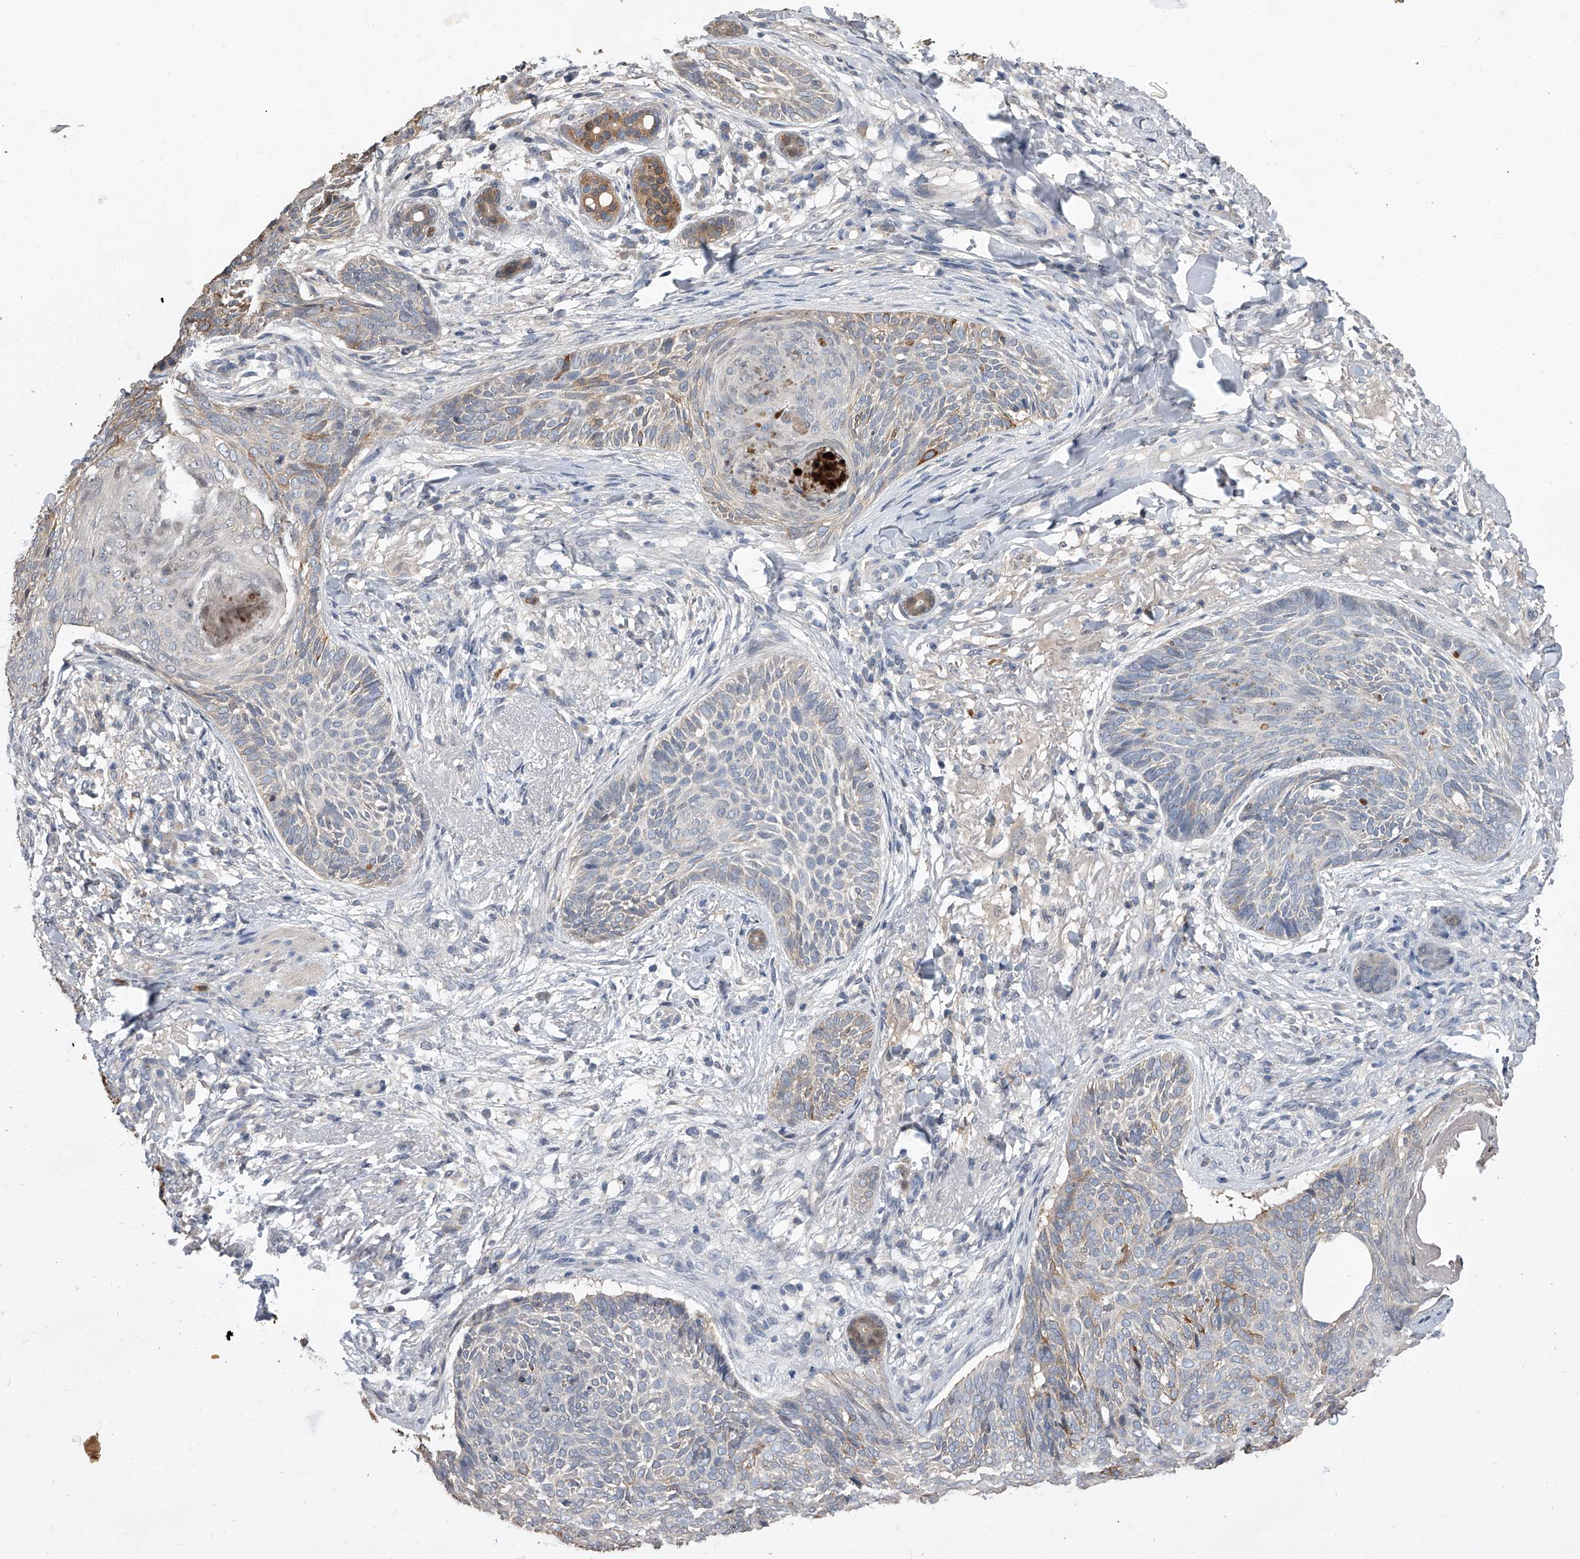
{"staining": {"intensity": "weak", "quantity": "<25%", "location": "cytoplasmic/membranous"}, "tissue": "skin cancer", "cell_type": "Tumor cells", "image_type": "cancer", "snomed": [{"axis": "morphology", "description": "Basal cell carcinoma"}, {"axis": "topography", "description": "Skin"}], "caption": "An immunohistochemistry (IHC) histopathology image of basal cell carcinoma (skin) is shown. There is no staining in tumor cells of basal cell carcinoma (skin). (Brightfield microscopy of DAB immunohistochemistry at high magnification).", "gene": "BHLHE23", "patient": {"sex": "male", "age": 85}}